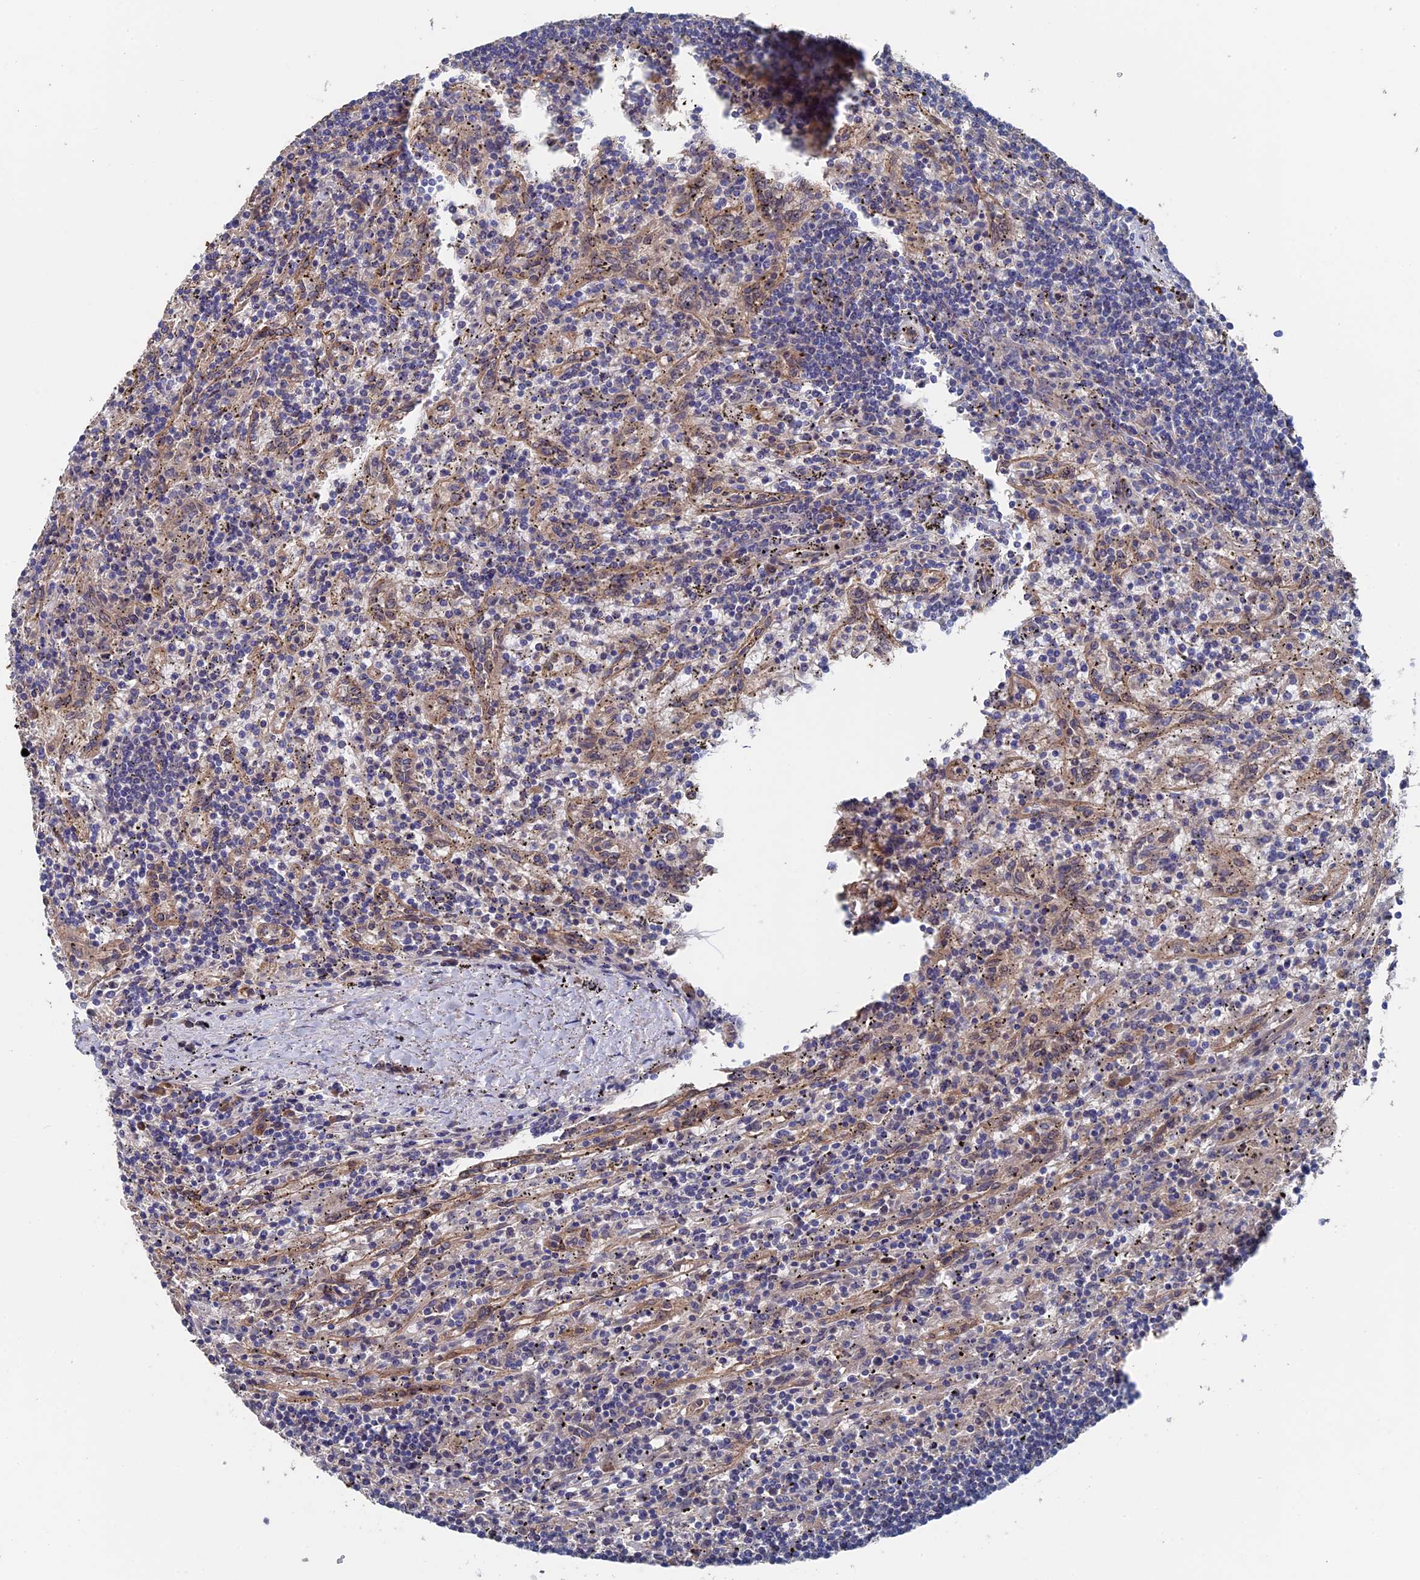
{"staining": {"intensity": "negative", "quantity": "none", "location": "none"}, "tissue": "lymphoma", "cell_type": "Tumor cells", "image_type": "cancer", "snomed": [{"axis": "morphology", "description": "Malignant lymphoma, non-Hodgkin's type, Low grade"}, {"axis": "topography", "description": "Spleen"}], "caption": "DAB immunohistochemical staining of low-grade malignant lymphoma, non-Hodgkin's type demonstrates no significant positivity in tumor cells. (DAB immunohistochemistry, high magnification).", "gene": "RPUSD1", "patient": {"sex": "male", "age": 76}}